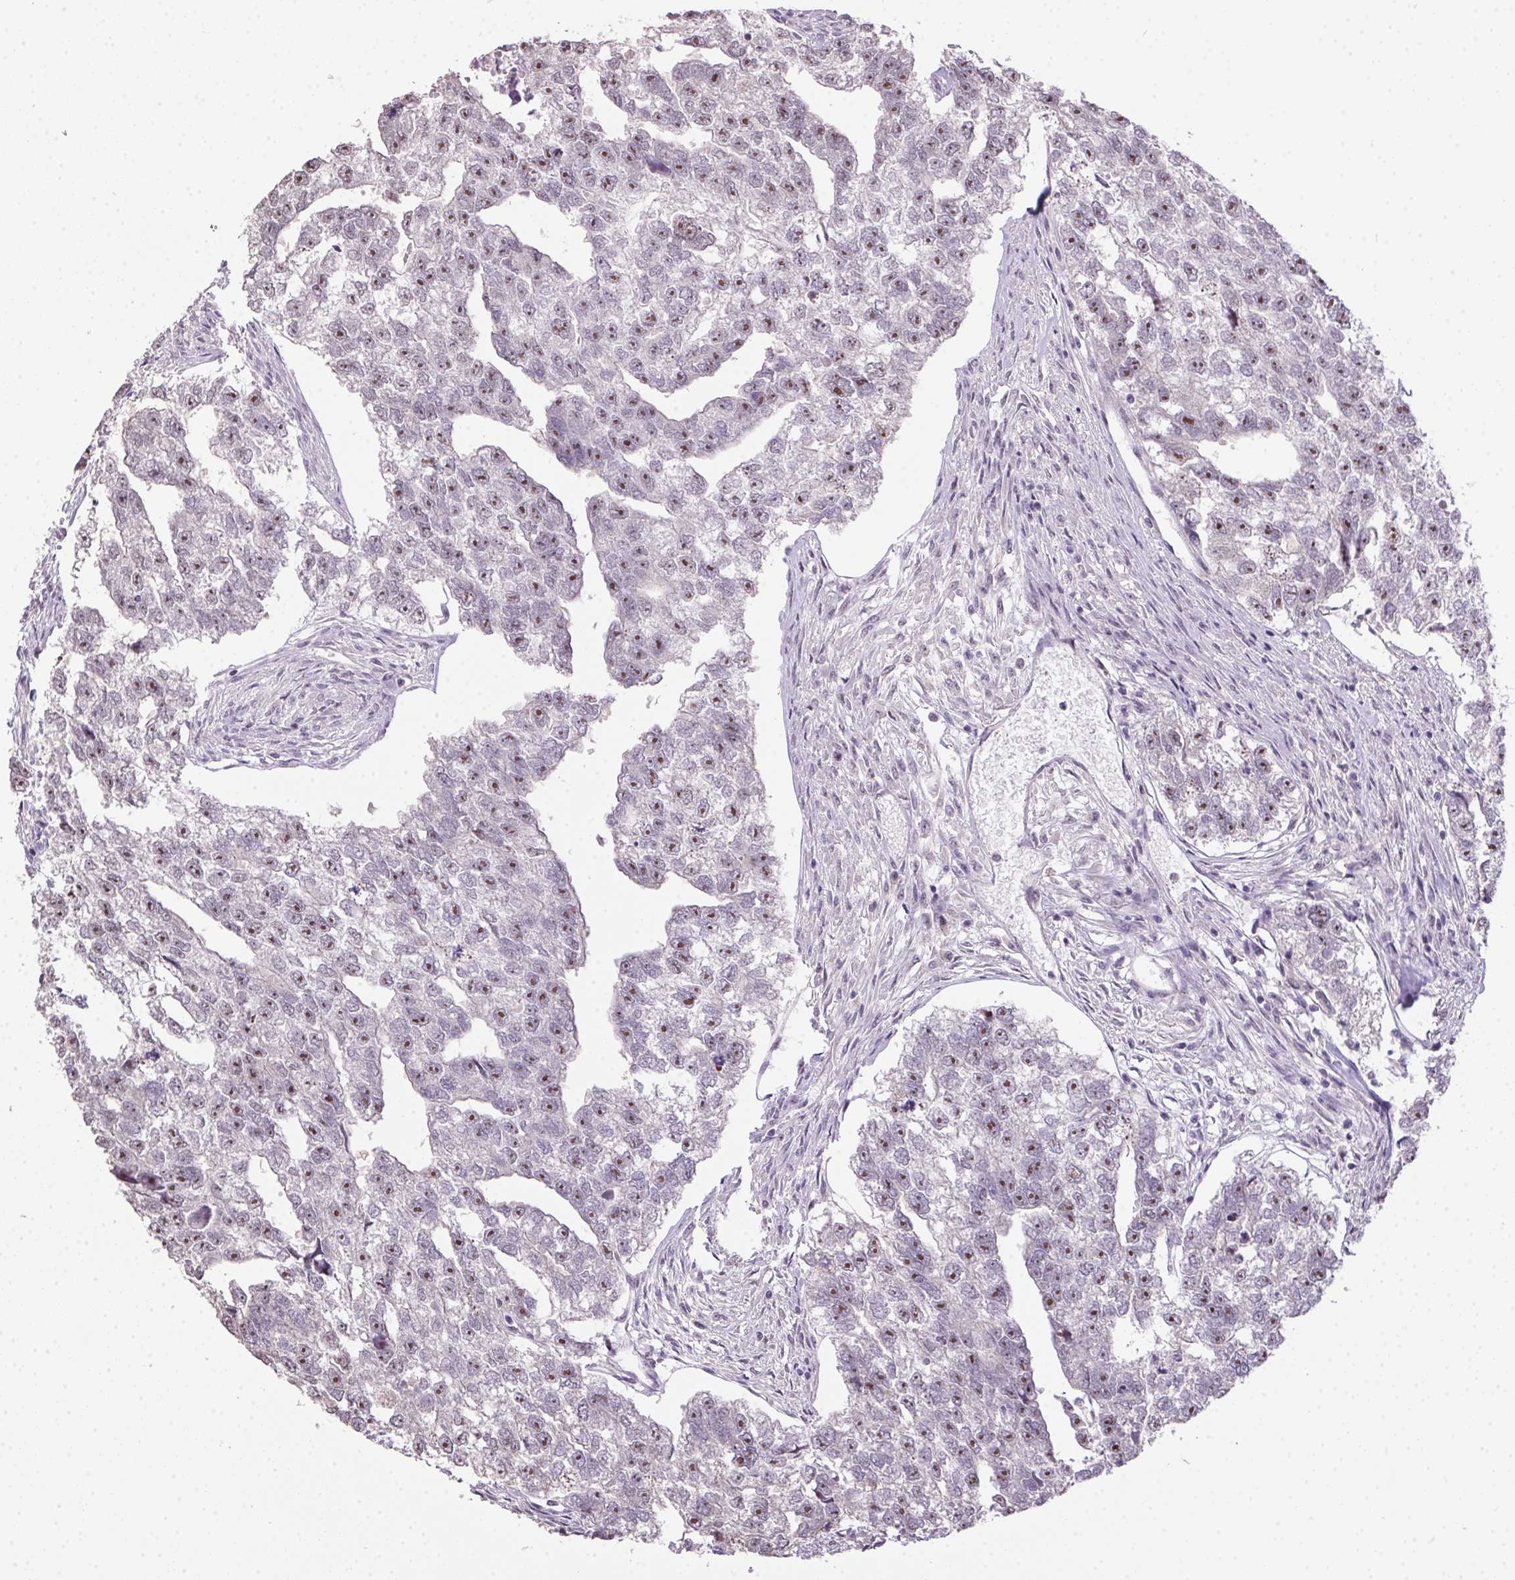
{"staining": {"intensity": "weak", "quantity": ">75%", "location": "nuclear"}, "tissue": "testis cancer", "cell_type": "Tumor cells", "image_type": "cancer", "snomed": [{"axis": "morphology", "description": "Carcinoma, Embryonal, NOS"}, {"axis": "morphology", "description": "Teratoma, malignant, NOS"}, {"axis": "topography", "description": "Testis"}], "caption": "IHC (DAB (3,3'-diaminobenzidine)) staining of human testis cancer exhibits weak nuclear protein positivity in about >75% of tumor cells.", "gene": "BATF2", "patient": {"sex": "male", "age": 44}}